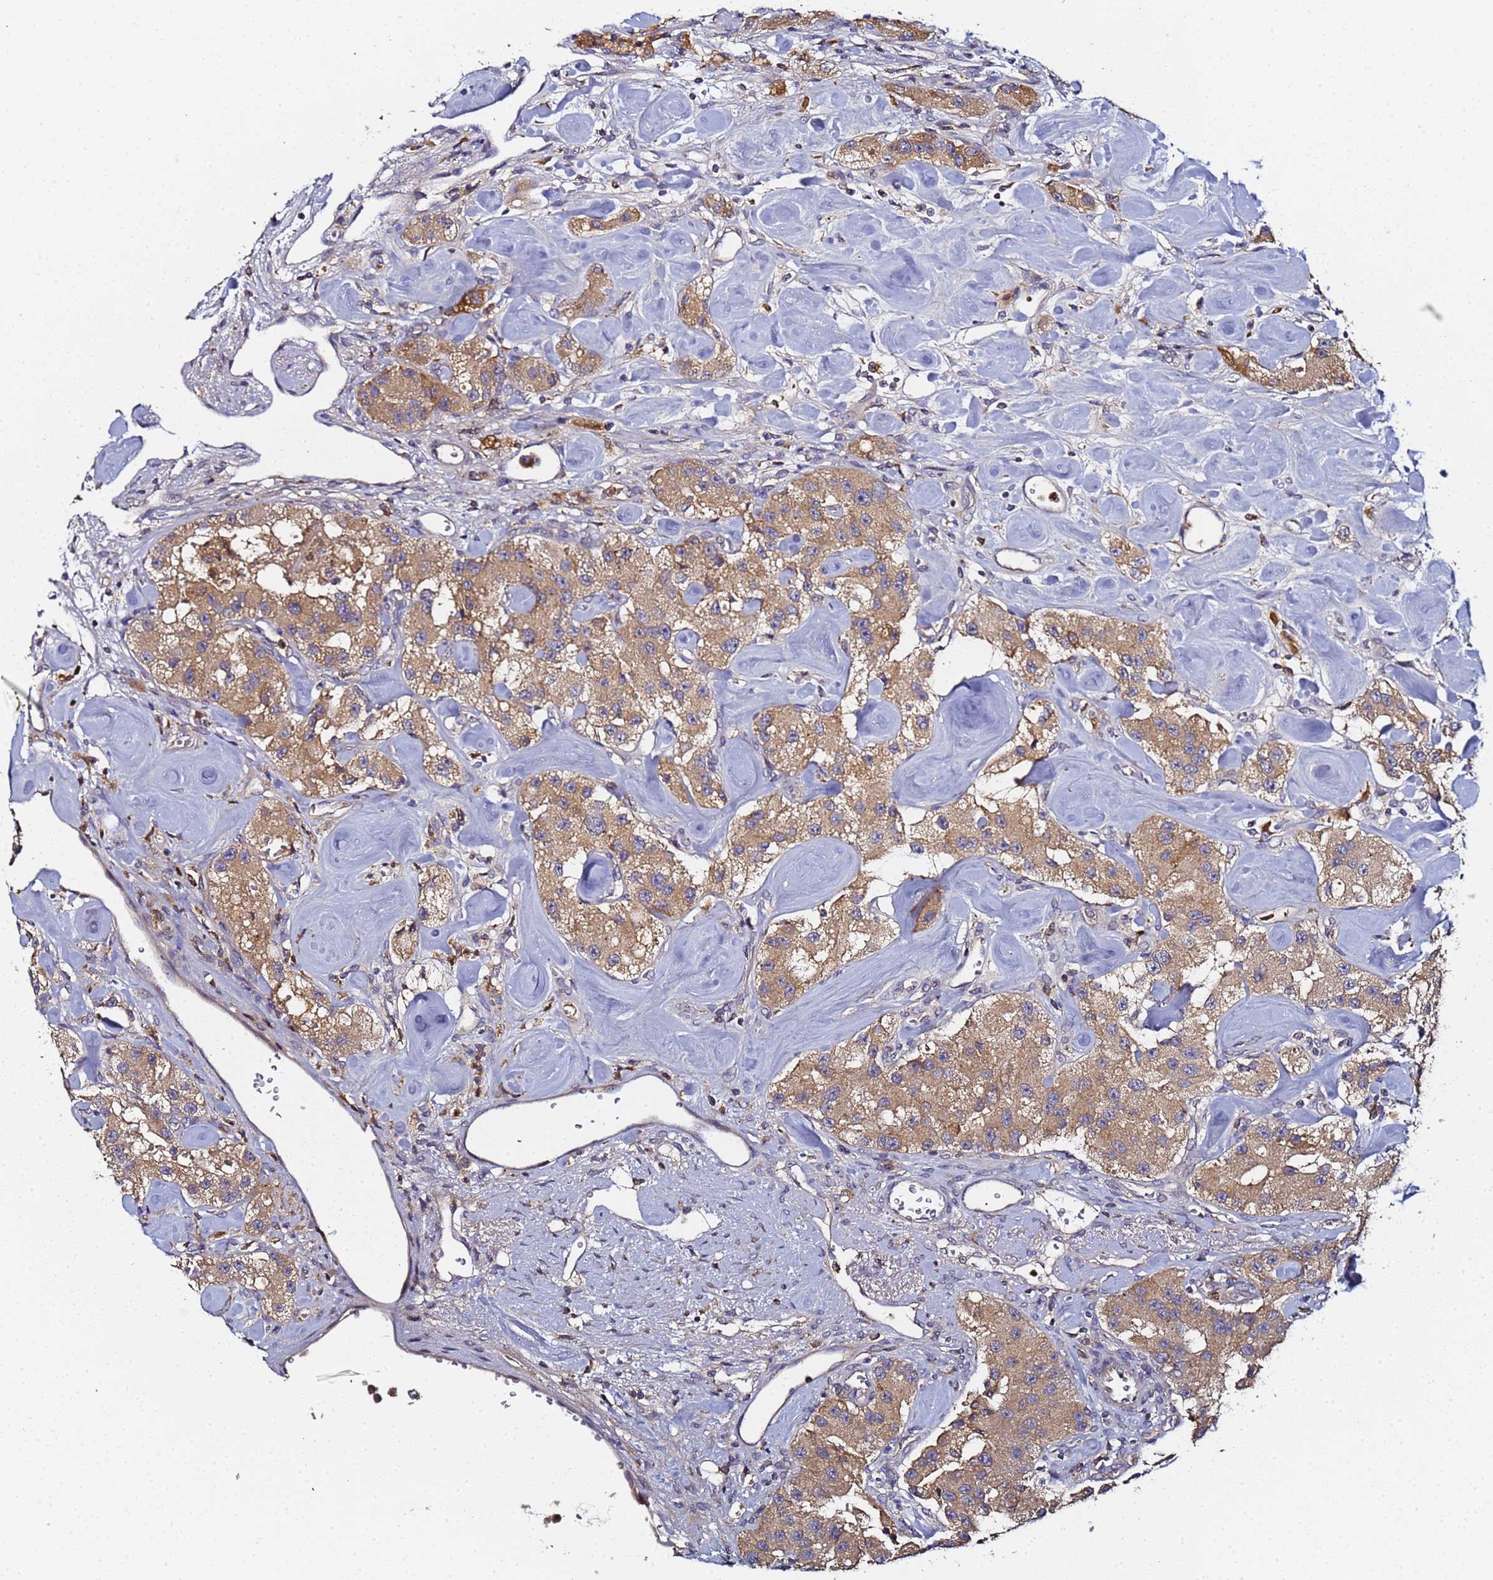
{"staining": {"intensity": "moderate", "quantity": ">75%", "location": "cytoplasmic/membranous"}, "tissue": "carcinoid", "cell_type": "Tumor cells", "image_type": "cancer", "snomed": [{"axis": "morphology", "description": "Carcinoid, malignant, NOS"}, {"axis": "topography", "description": "Pancreas"}], "caption": "Protein expression analysis of malignant carcinoid demonstrates moderate cytoplasmic/membranous staining in about >75% of tumor cells.", "gene": "LRRC69", "patient": {"sex": "male", "age": 41}}